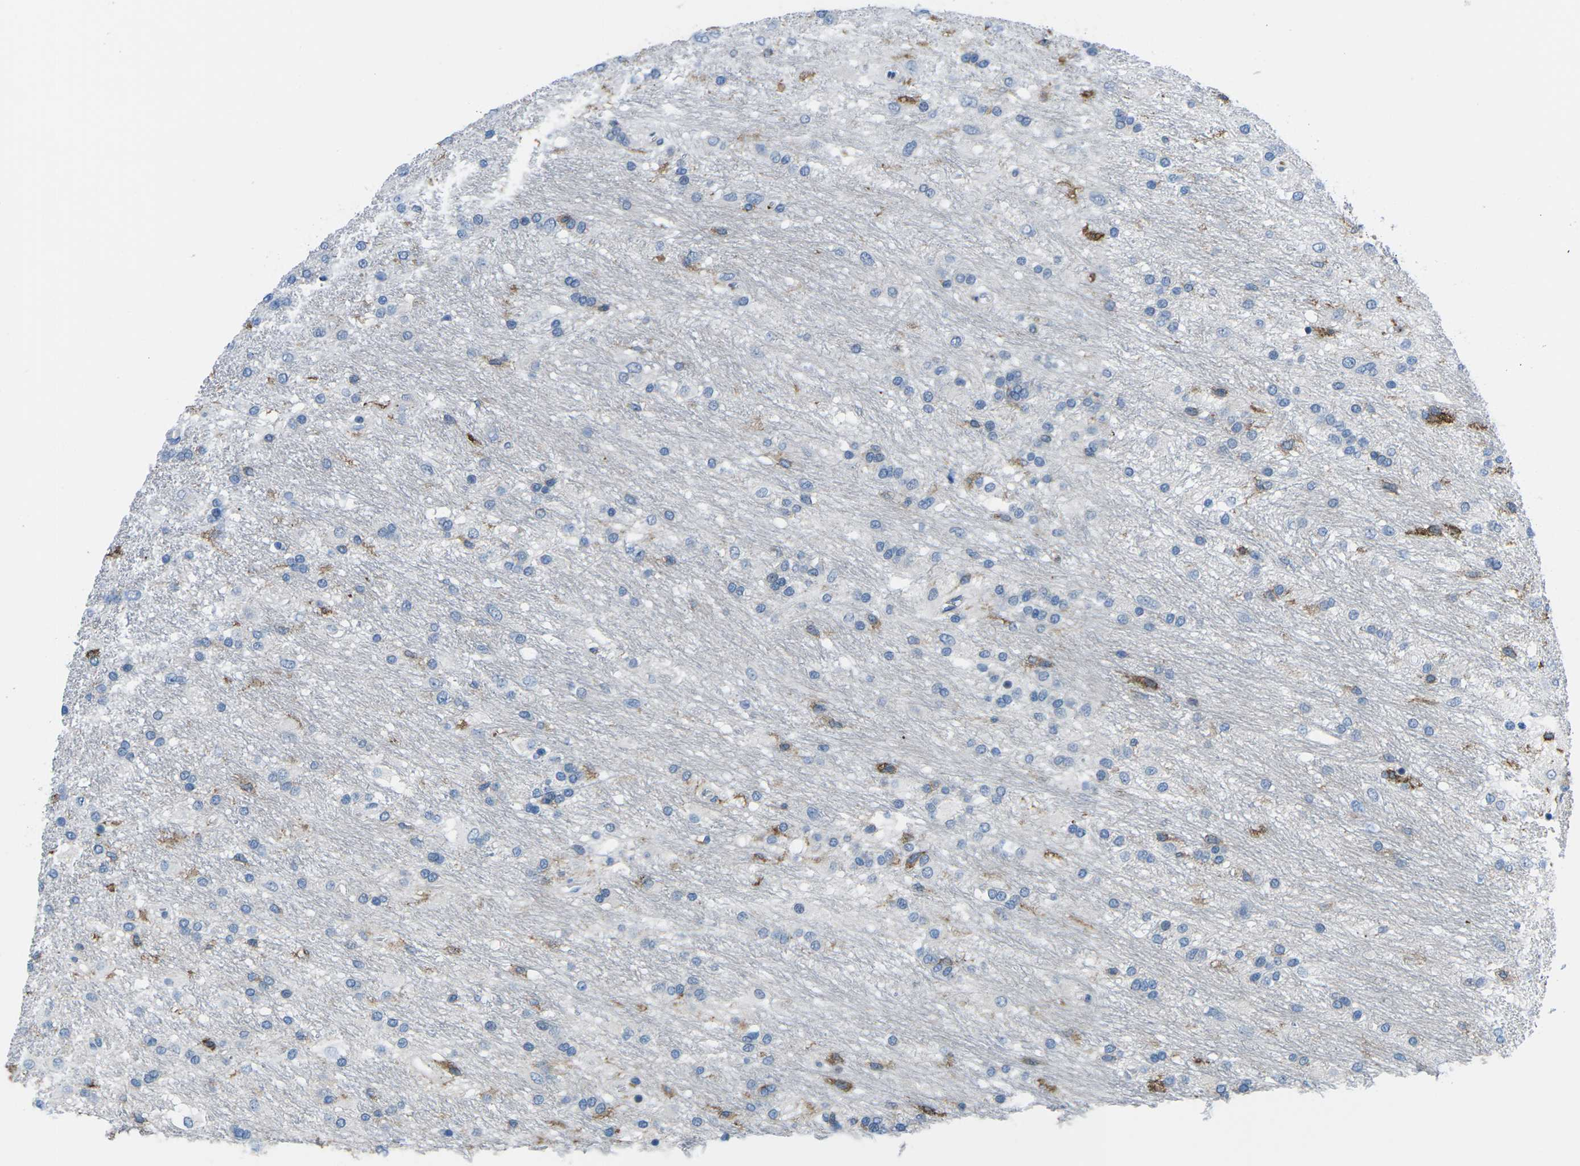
{"staining": {"intensity": "negative", "quantity": "none", "location": "none"}, "tissue": "glioma", "cell_type": "Tumor cells", "image_type": "cancer", "snomed": [{"axis": "morphology", "description": "Glioma, malignant, Low grade"}, {"axis": "topography", "description": "Brain"}], "caption": "An image of glioma stained for a protein displays no brown staining in tumor cells. (Brightfield microscopy of DAB (3,3'-diaminobenzidine) IHC at high magnification).", "gene": "PTPN1", "patient": {"sex": "male", "age": 77}}